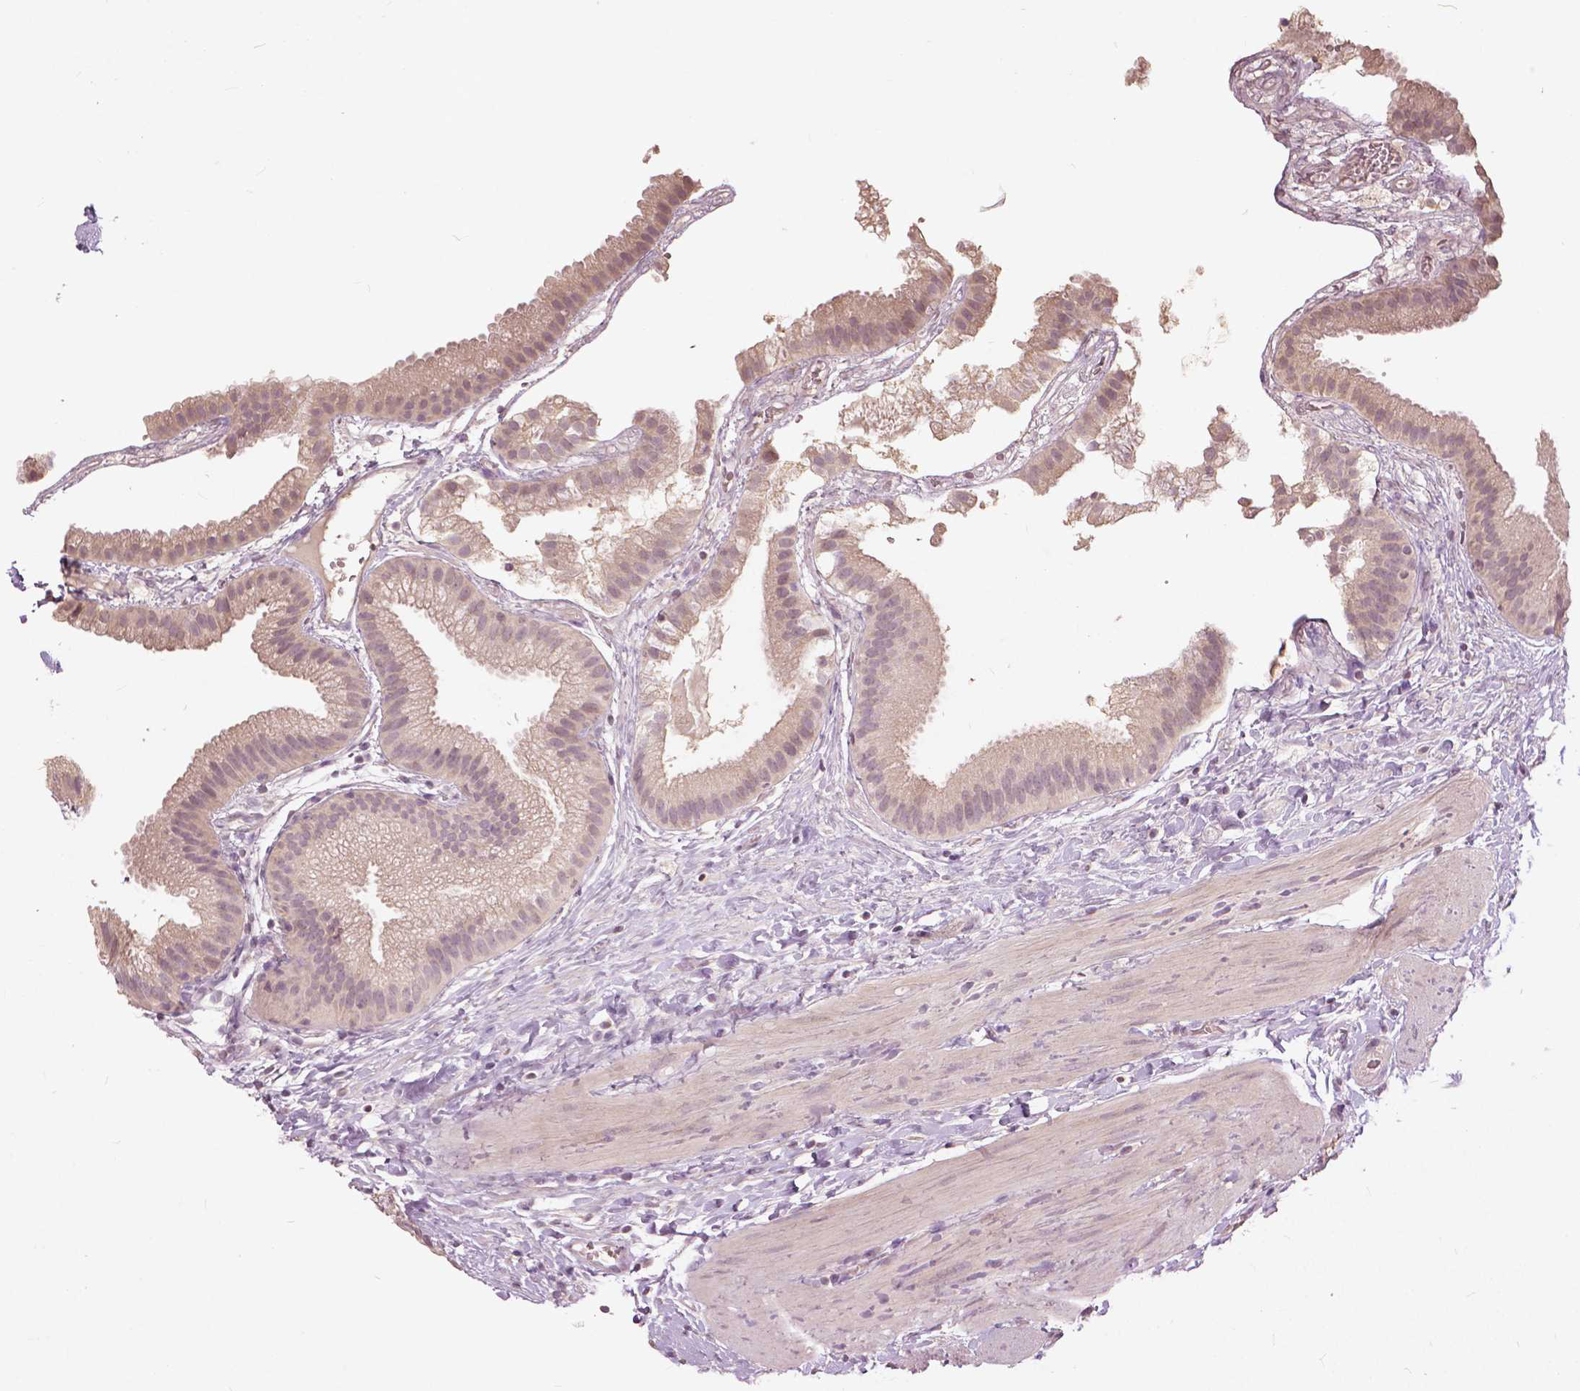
{"staining": {"intensity": "weak", "quantity": "25%-75%", "location": "cytoplasmic/membranous,nuclear"}, "tissue": "gallbladder", "cell_type": "Glandular cells", "image_type": "normal", "snomed": [{"axis": "morphology", "description": "Normal tissue, NOS"}, {"axis": "topography", "description": "Gallbladder"}], "caption": "Normal gallbladder exhibits weak cytoplasmic/membranous,nuclear positivity in approximately 25%-75% of glandular cells, visualized by immunohistochemistry.", "gene": "ANGPTL4", "patient": {"sex": "female", "age": 63}}